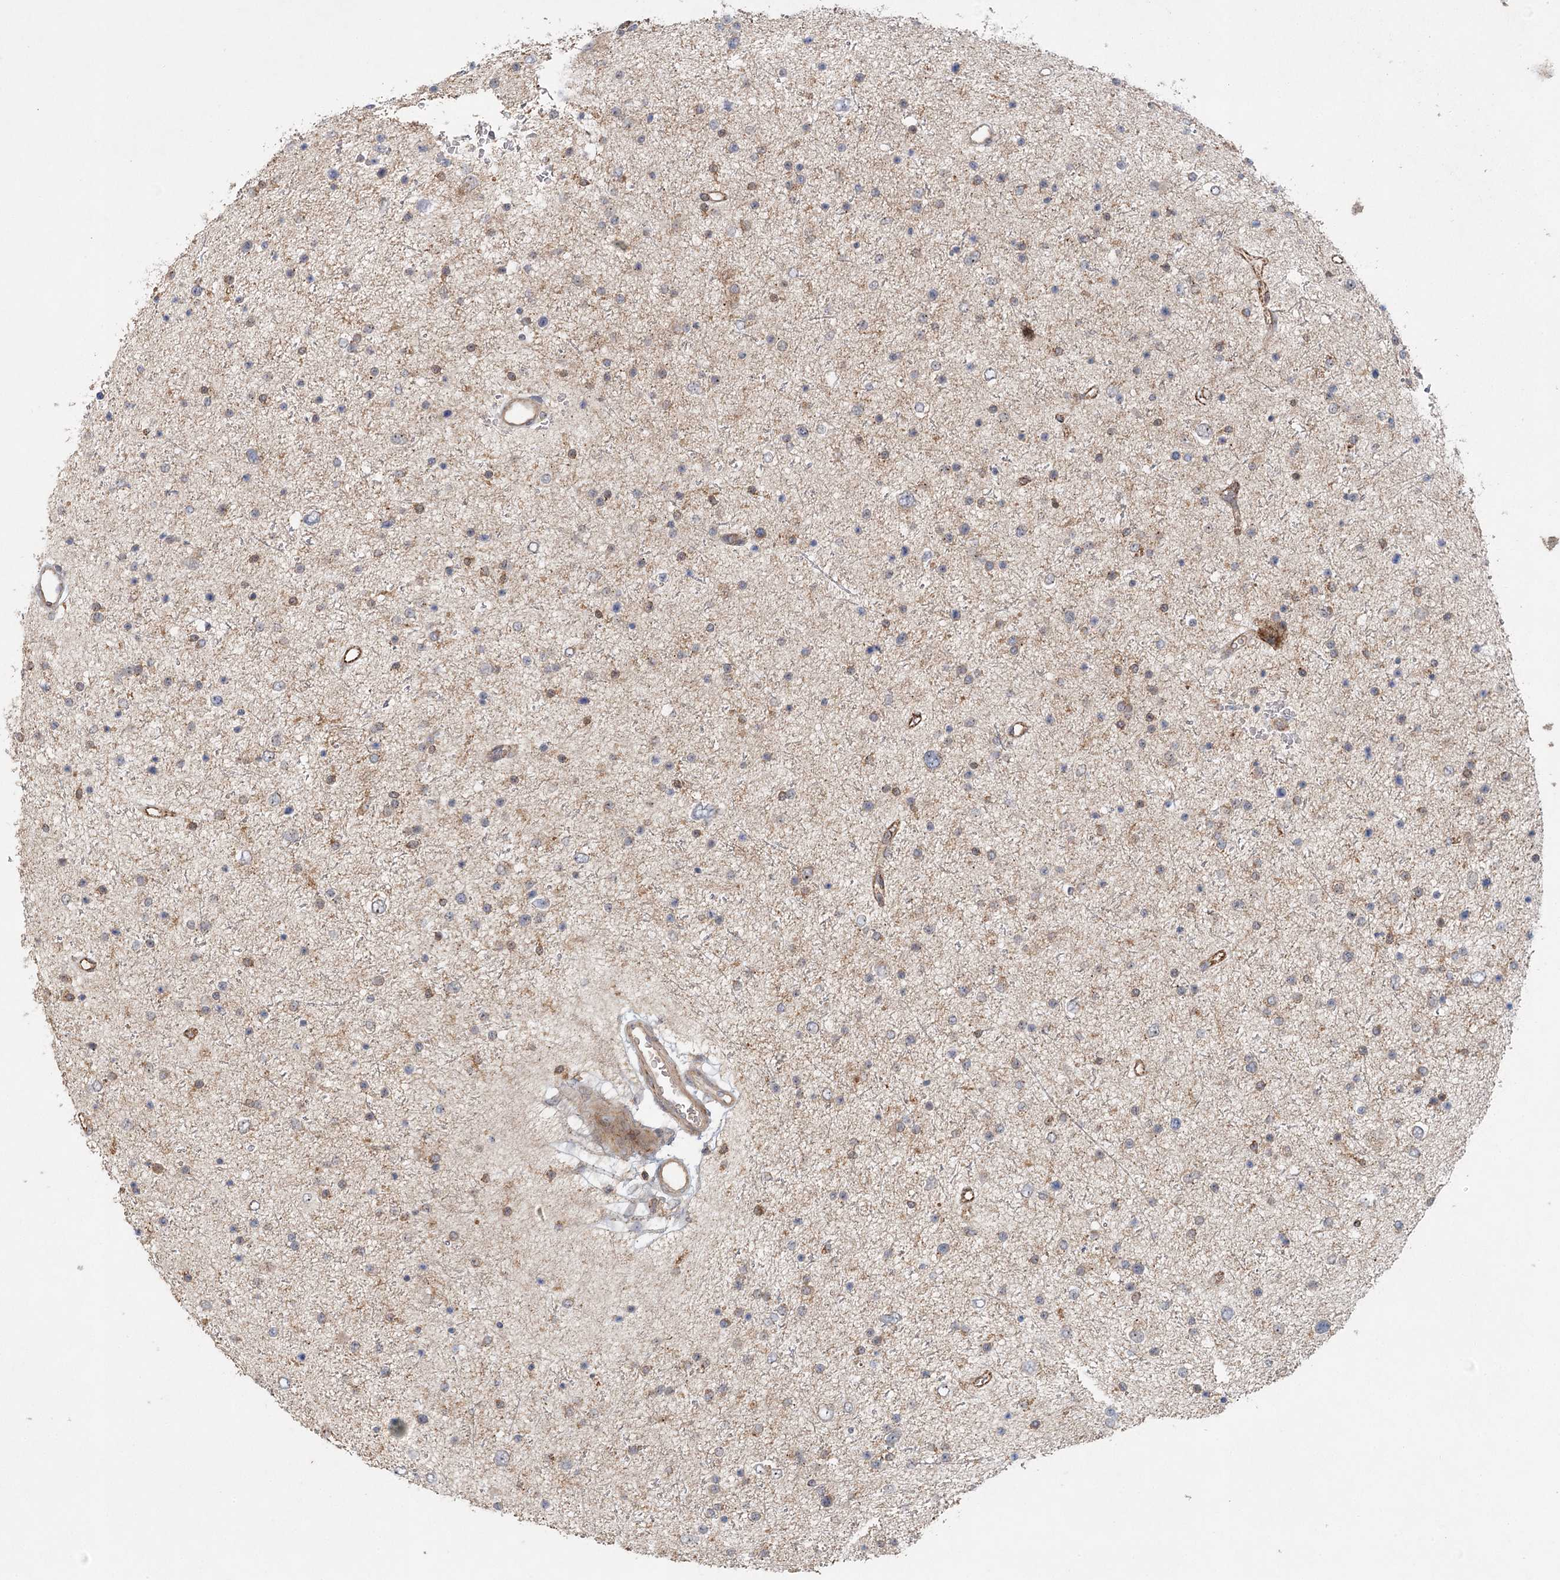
{"staining": {"intensity": "negative", "quantity": "none", "location": "none"}, "tissue": "glioma", "cell_type": "Tumor cells", "image_type": "cancer", "snomed": [{"axis": "morphology", "description": "Glioma, malignant, Low grade"}, {"axis": "topography", "description": "Brain"}], "caption": "Malignant low-grade glioma was stained to show a protein in brown. There is no significant staining in tumor cells.", "gene": "RAPGEF6", "patient": {"sex": "female", "age": 37}}